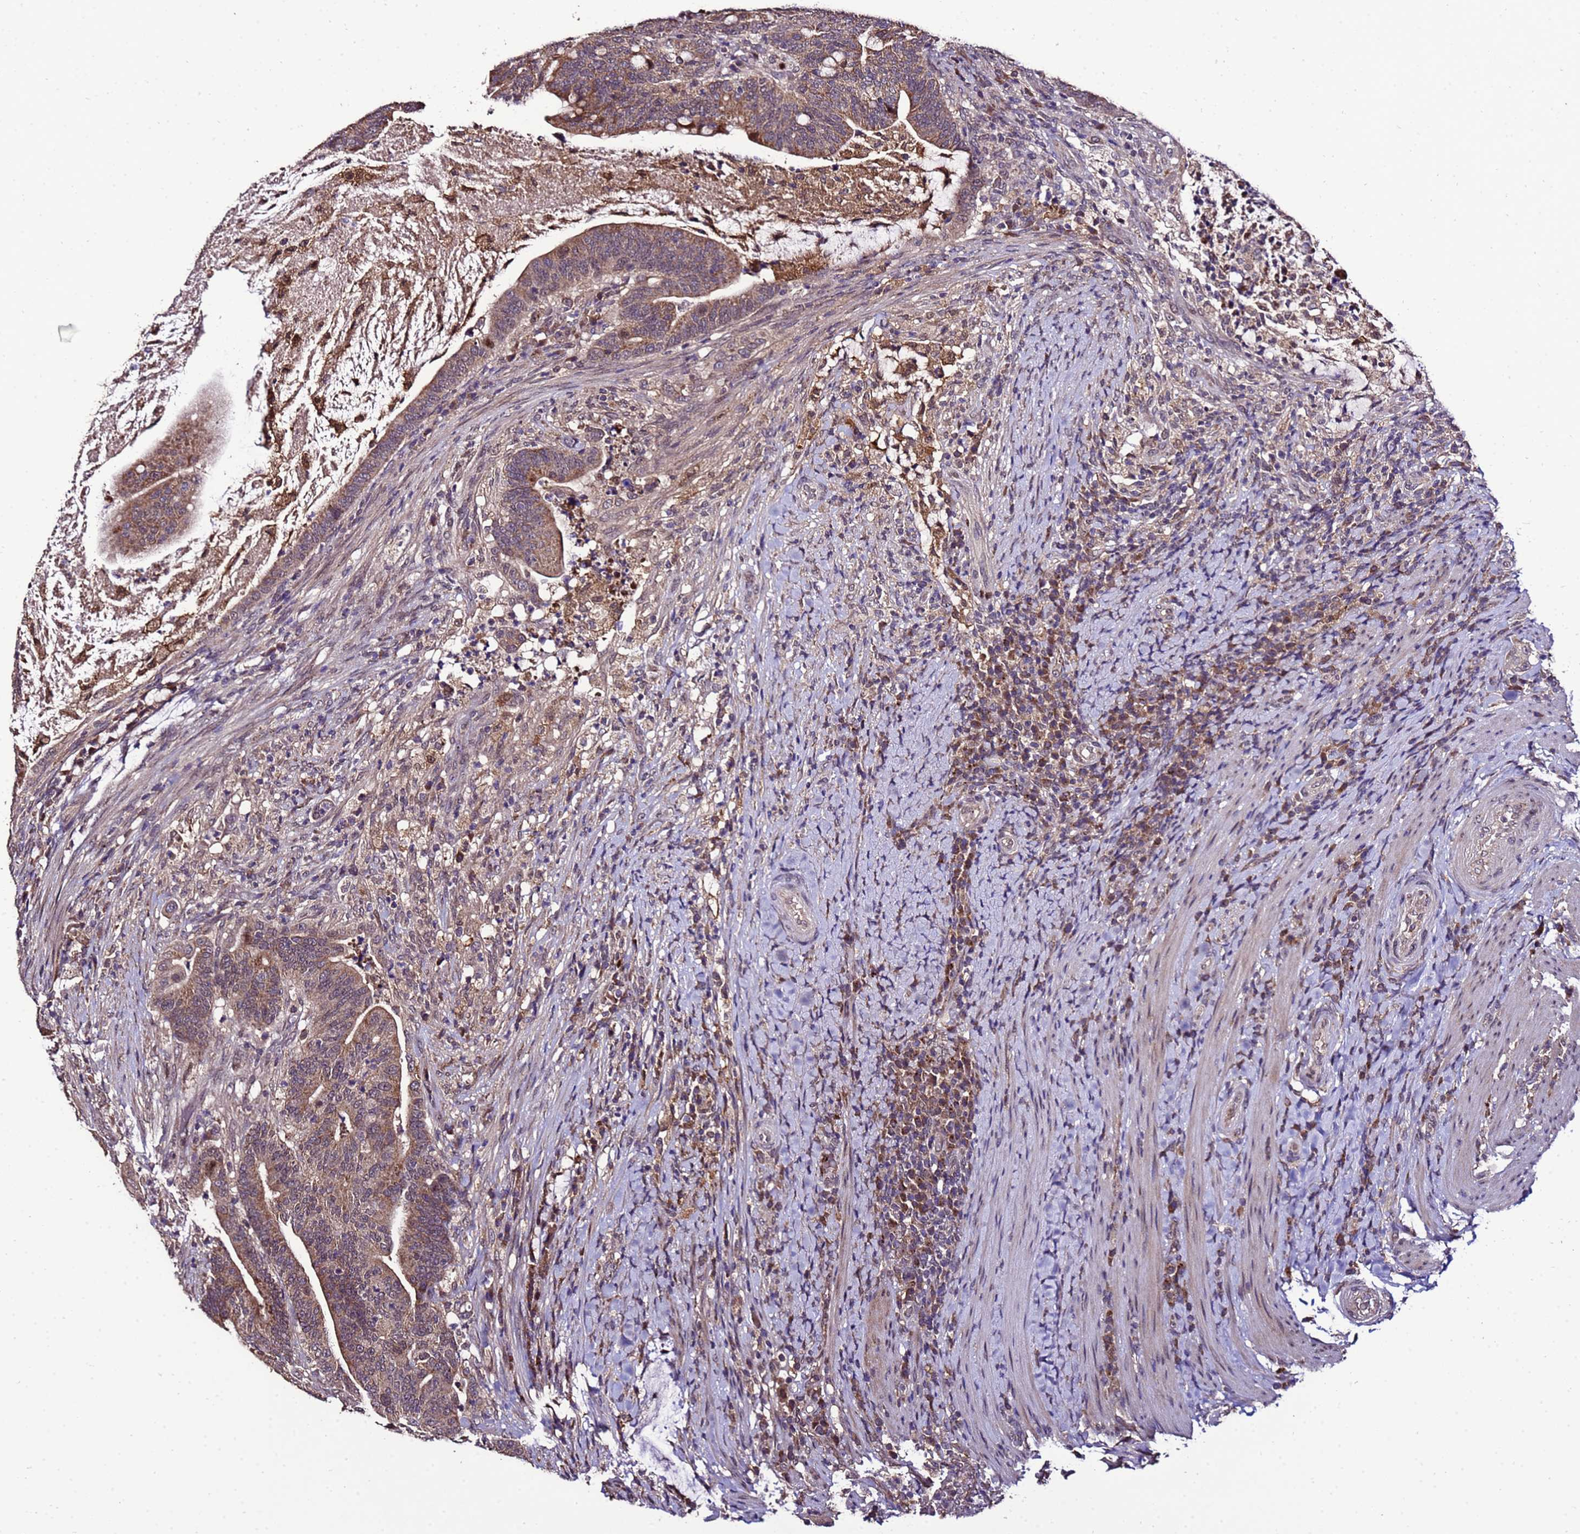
{"staining": {"intensity": "moderate", "quantity": ">75%", "location": "cytoplasmic/membranous"}, "tissue": "colorectal cancer", "cell_type": "Tumor cells", "image_type": "cancer", "snomed": [{"axis": "morphology", "description": "Adenocarcinoma, NOS"}, {"axis": "topography", "description": "Colon"}], "caption": "Human adenocarcinoma (colorectal) stained for a protein (brown) demonstrates moderate cytoplasmic/membranous positive expression in about >75% of tumor cells.", "gene": "ZNF329", "patient": {"sex": "female", "age": 66}}